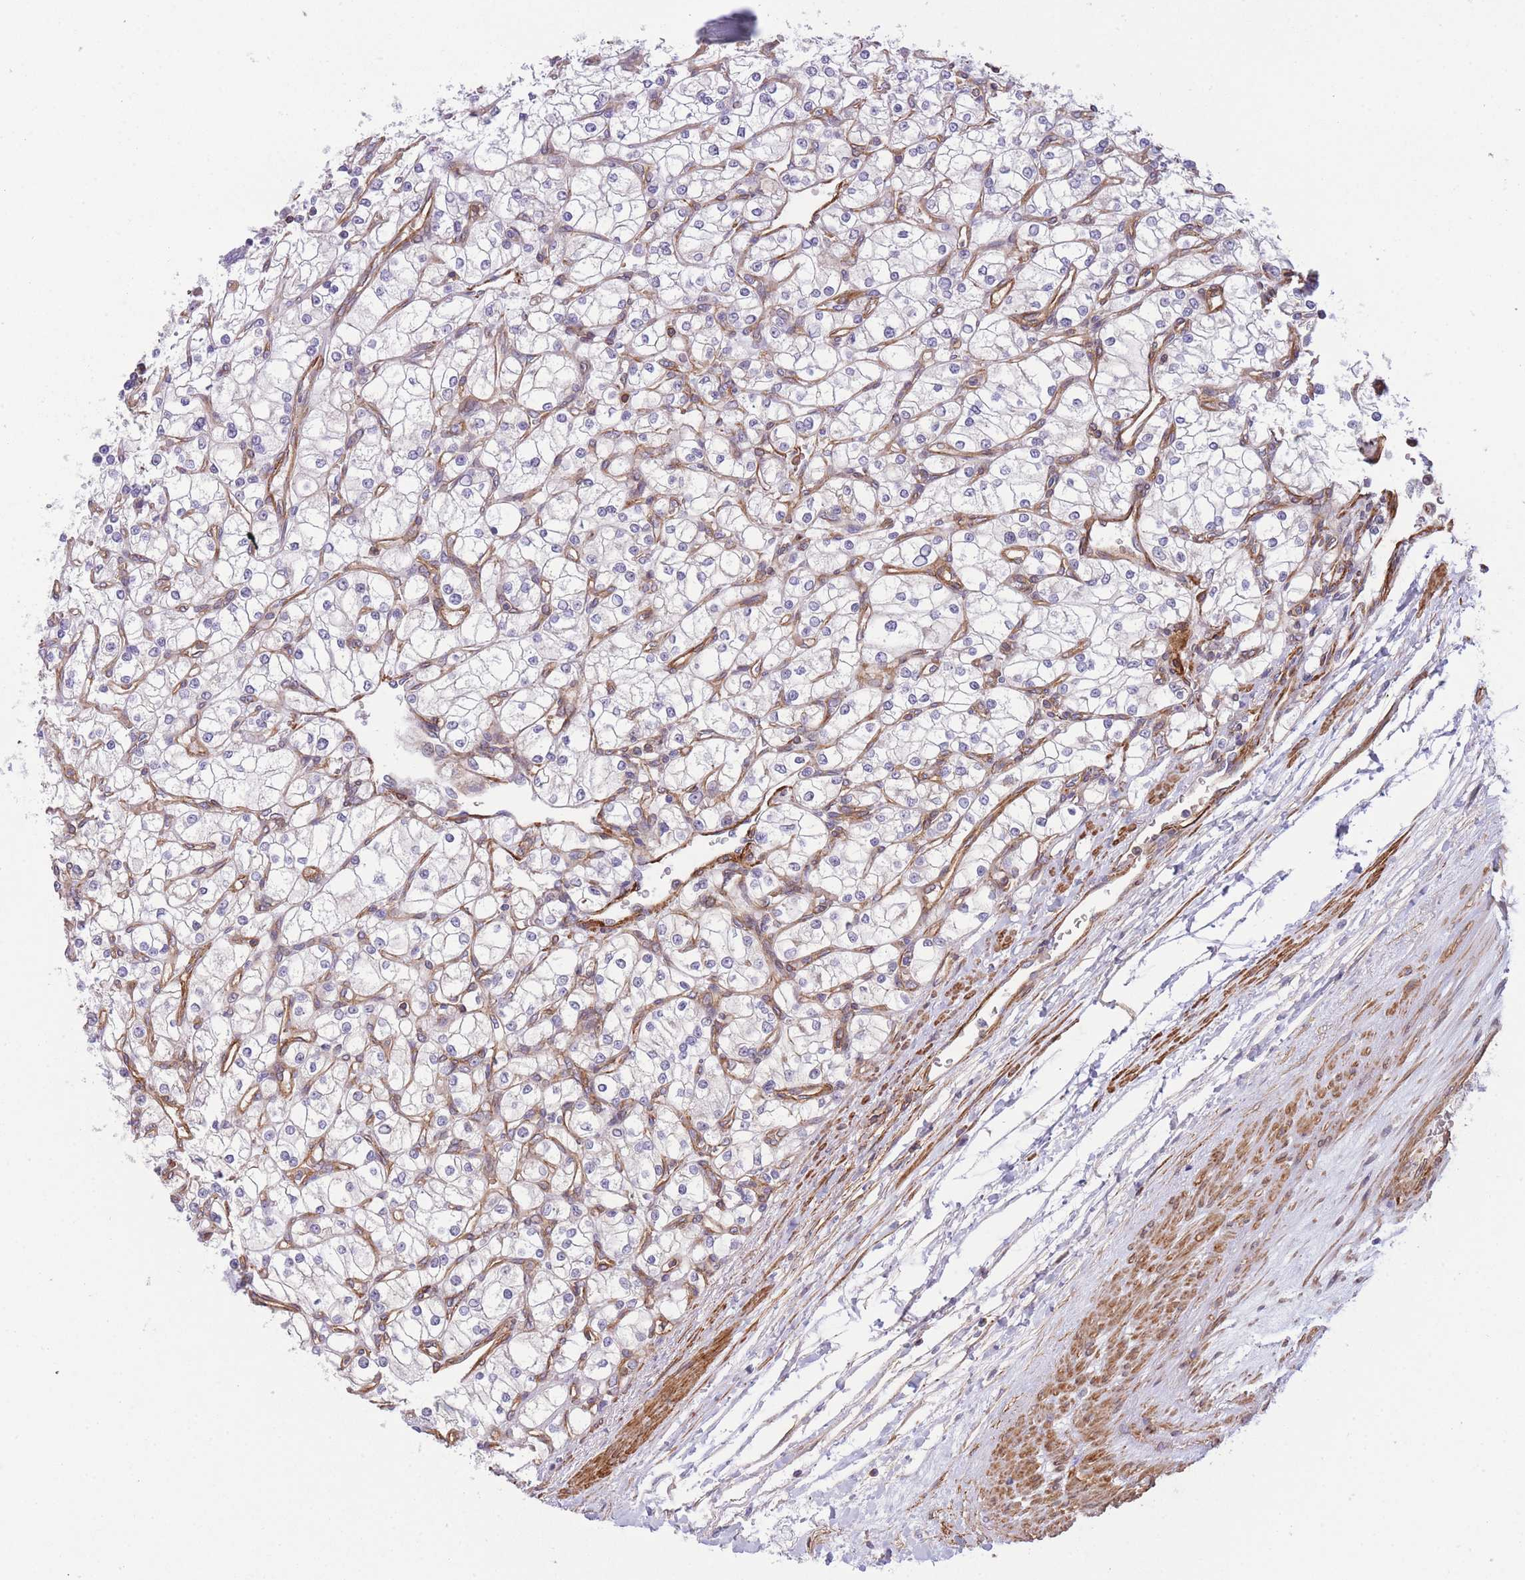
{"staining": {"intensity": "negative", "quantity": "none", "location": "none"}, "tissue": "renal cancer", "cell_type": "Tumor cells", "image_type": "cancer", "snomed": [{"axis": "morphology", "description": "Adenocarcinoma, NOS"}, {"axis": "topography", "description": "Kidney"}], "caption": "IHC image of renal cancer stained for a protein (brown), which reveals no expression in tumor cells.", "gene": "CDC25B", "patient": {"sex": "male", "age": 80}}